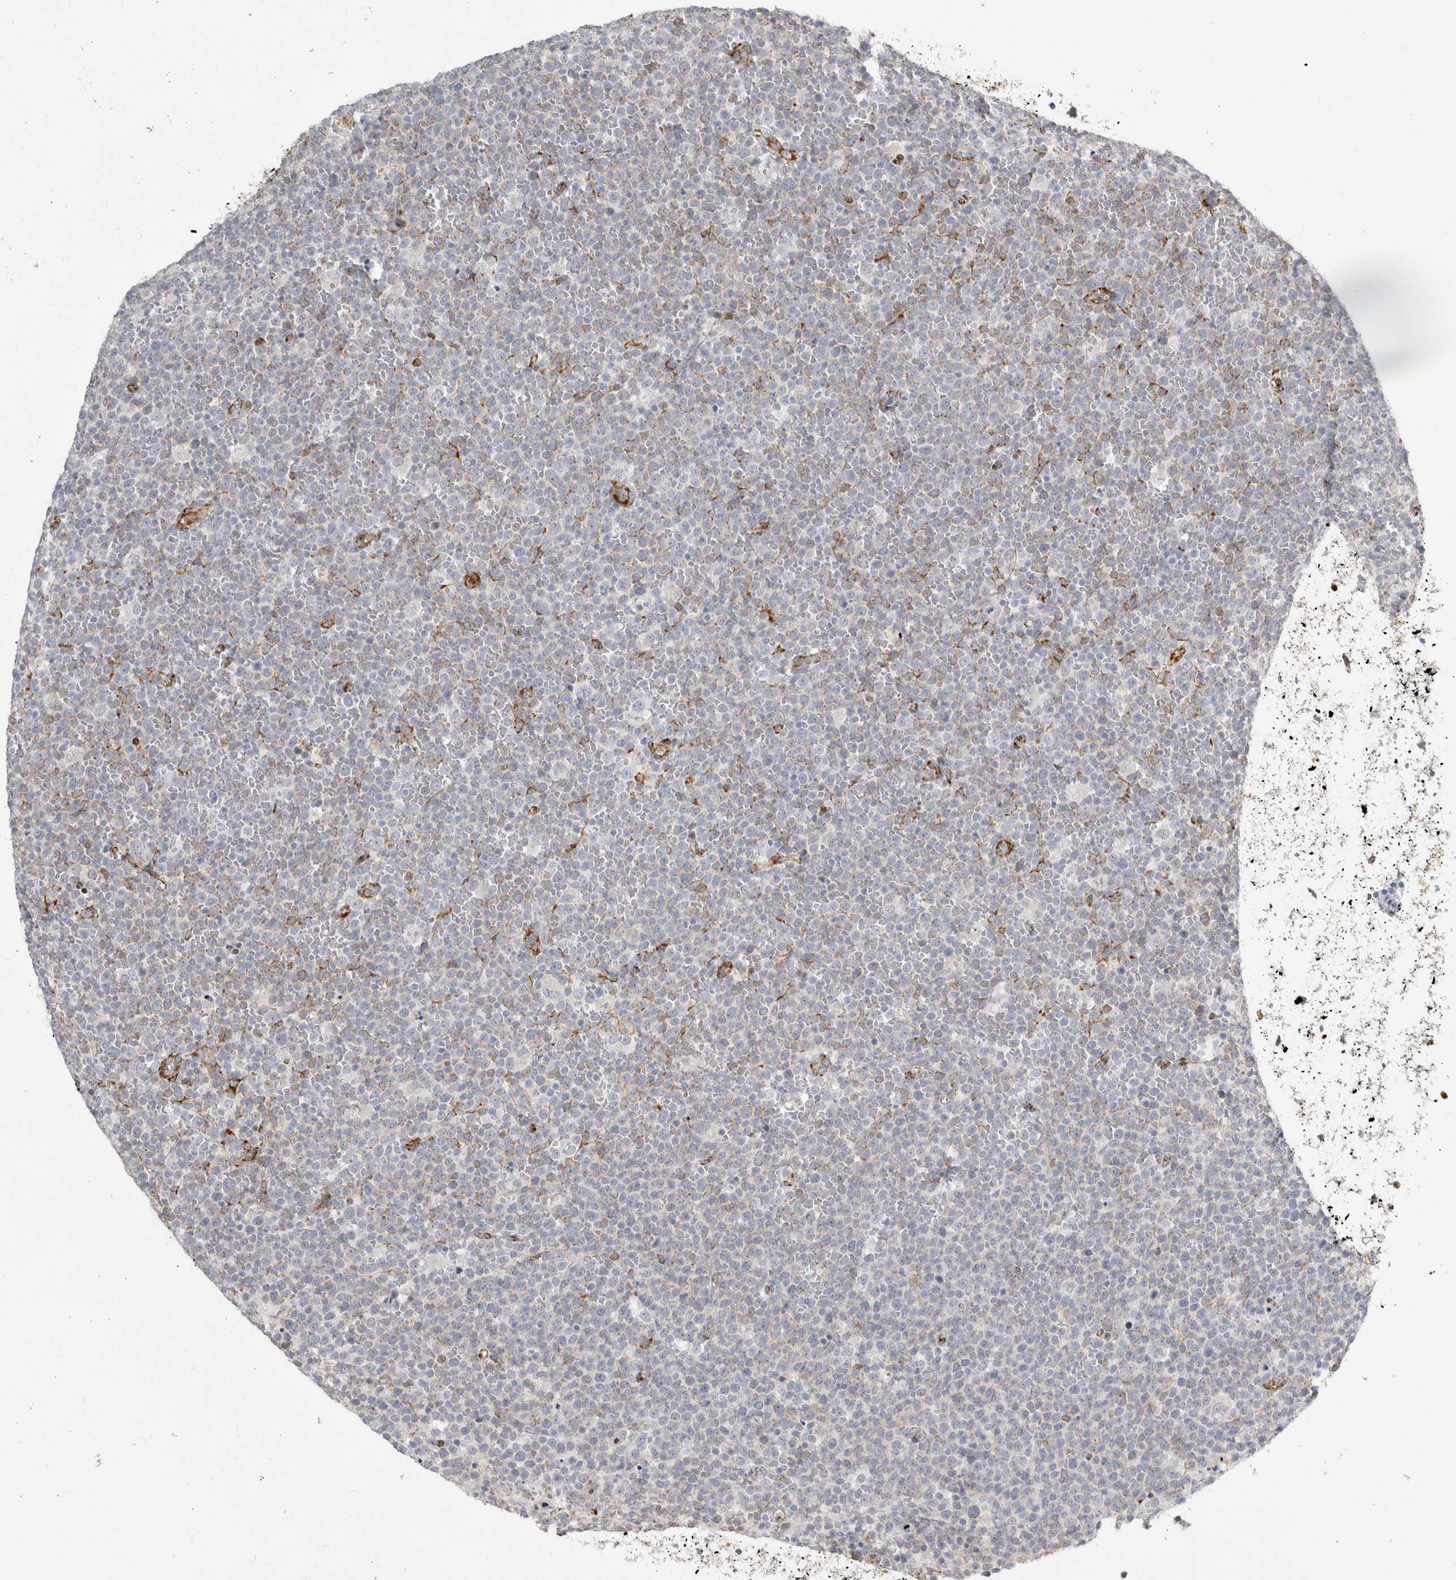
{"staining": {"intensity": "negative", "quantity": "none", "location": "none"}, "tissue": "lymphoma", "cell_type": "Tumor cells", "image_type": "cancer", "snomed": [{"axis": "morphology", "description": "Malignant lymphoma, non-Hodgkin's type, High grade"}, {"axis": "topography", "description": "Lymph node"}], "caption": "A high-resolution histopathology image shows immunohistochemistry staining of lymphoma, which displays no significant expression in tumor cells. The staining was performed using DAB to visualize the protein expression in brown, while the nuclei were stained in blue with hematoxylin (Magnification: 20x).", "gene": "OSTN", "patient": {"sex": "male", "age": 61}}